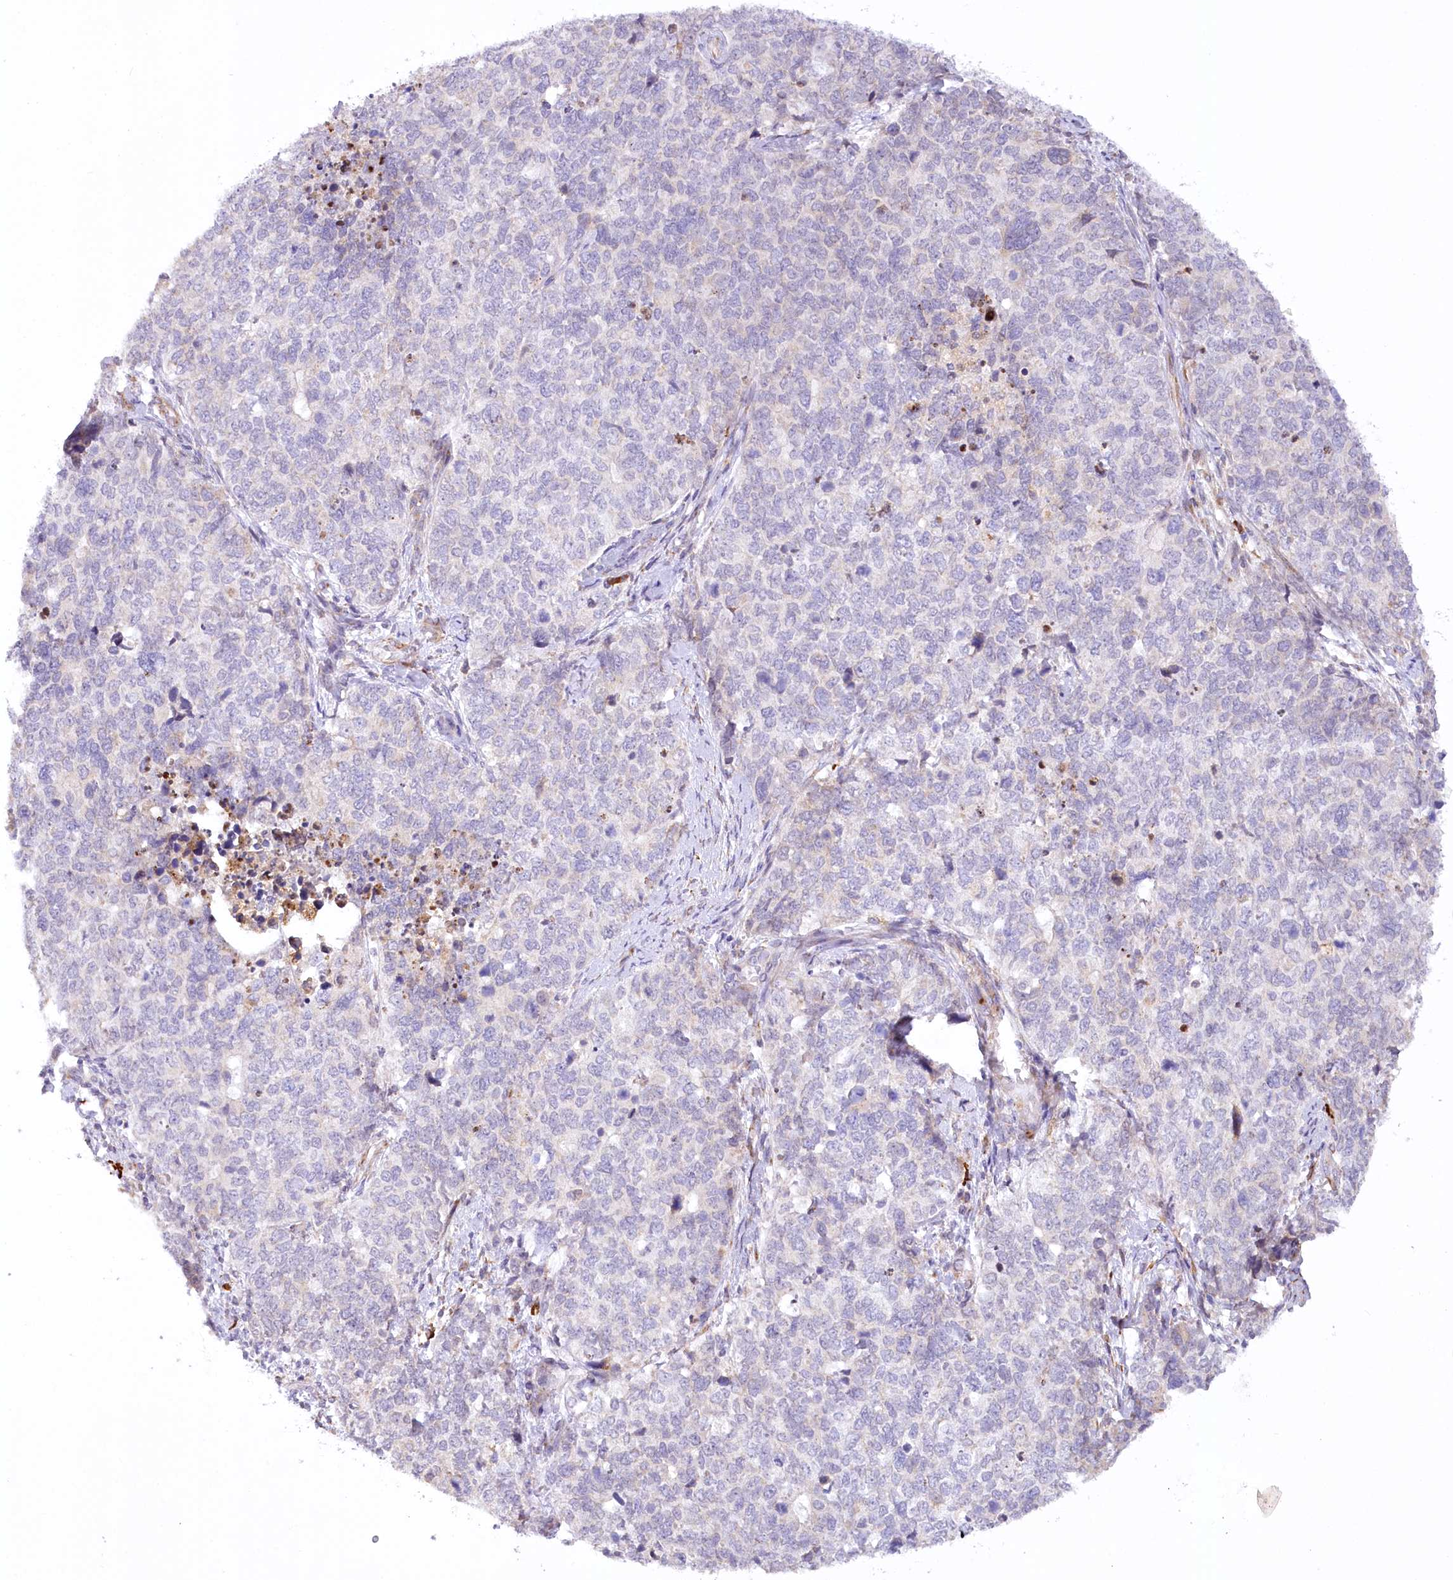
{"staining": {"intensity": "negative", "quantity": "none", "location": "none"}, "tissue": "cervical cancer", "cell_type": "Tumor cells", "image_type": "cancer", "snomed": [{"axis": "morphology", "description": "Squamous cell carcinoma, NOS"}, {"axis": "topography", "description": "Cervix"}], "caption": "An IHC photomicrograph of squamous cell carcinoma (cervical) is shown. There is no staining in tumor cells of squamous cell carcinoma (cervical). Brightfield microscopy of IHC stained with DAB (brown) and hematoxylin (blue), captured at high magnification.", "gene": "NCKAP5", "patient": {"sex": "female", "age": 63}}